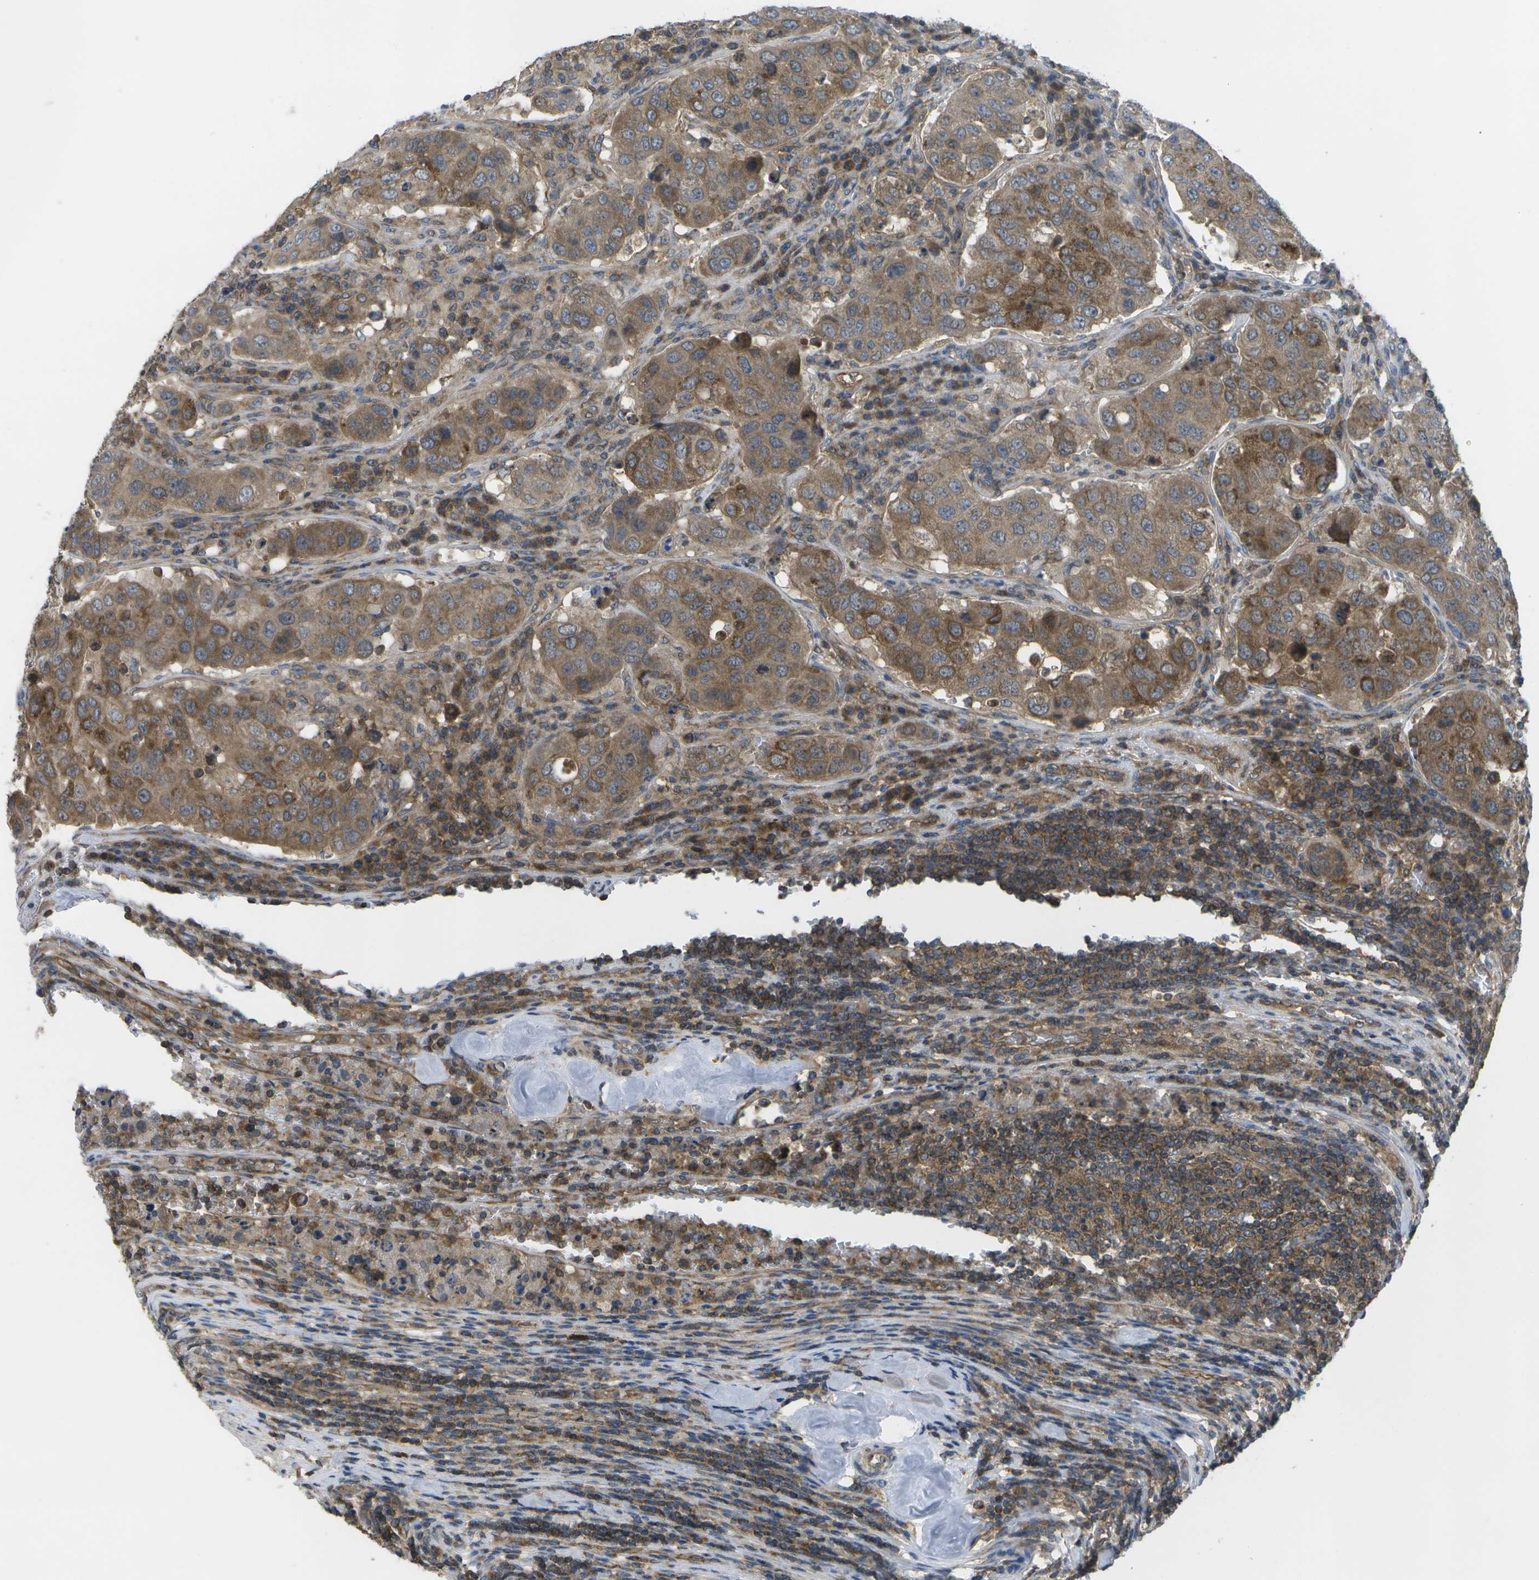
{"staining": {"intensity": "moderate", "quantity": ">75%", "location": "cytoplasmic/membranous"}, "tissue": "urothelial cancer", "cell_type": "Tumor cells", "image_type": "cancer", "snomed": [{"axis": "morphology", "description": "Urothelial carcinoma, High grade"}, {"axis": "topography", "description": "Lymph node"}, {"axis": "topography", "description": "Urinary bladder"}], "caption": "Brown immunohistochemical staining in urothelial cancer exhibits moderate cytoplasmic/membranous positivity in approximately >75% of tumor cells.", "gene": "DPM3", "patient": {"sex": "male", "age": 51}}